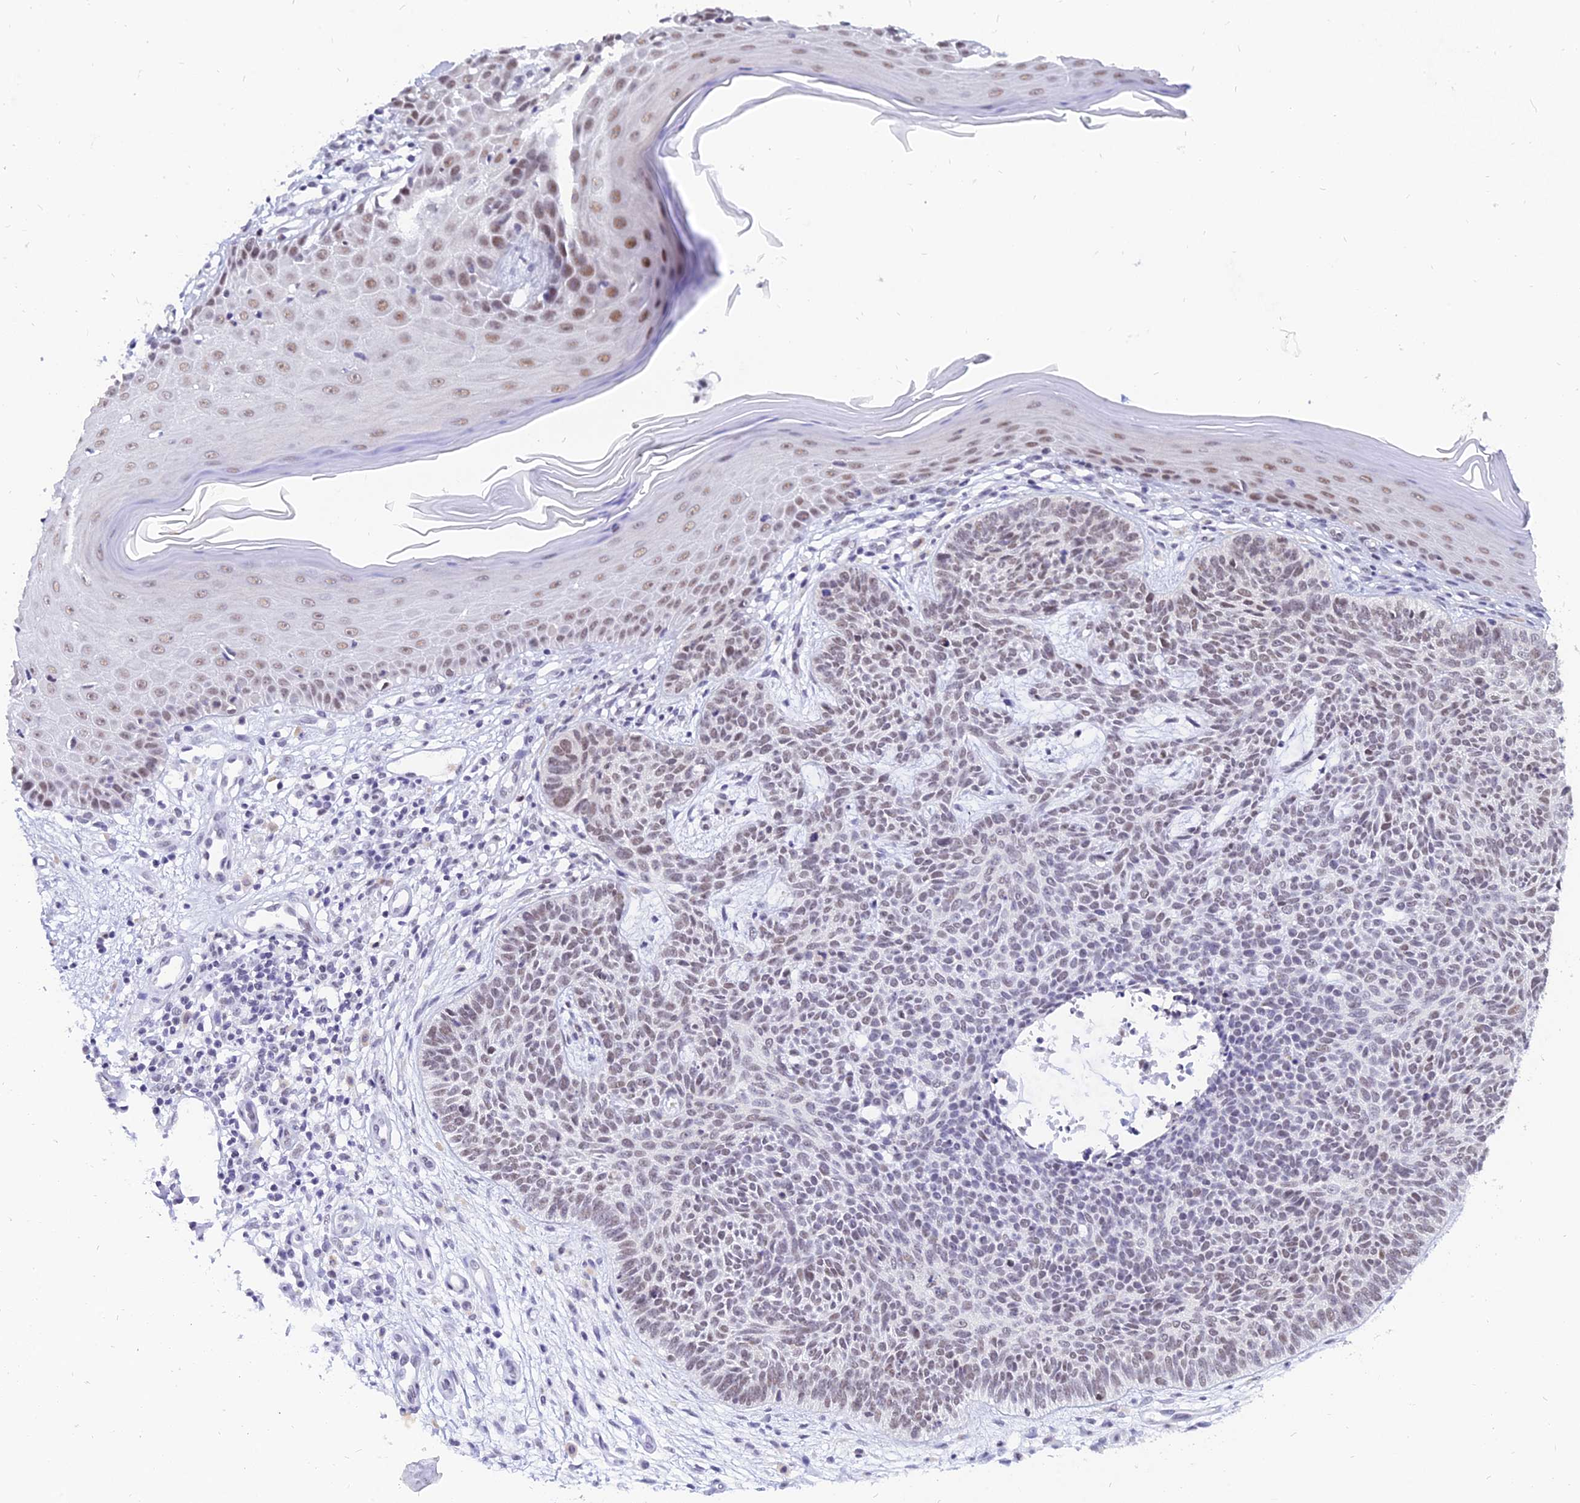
{"staining": {"intensity": "weak", "quantity": "<25%", "location": "nuclear"}, "tissue": "skin cancer", "cell_type": "Tumor cells", "image_type": "cancer", "snomed": [{"axis": "morphology", "description": "Basal cell carcinoma"}, {"axis": "topography", "description": "Skin"}], "caption": "Immunohistochemical staining of human basal cell carcinoma (skin) exhibits no significant expression in tumor cells.", "gene": "DPY30", "patient": {"sex": "female", "age": 66}}